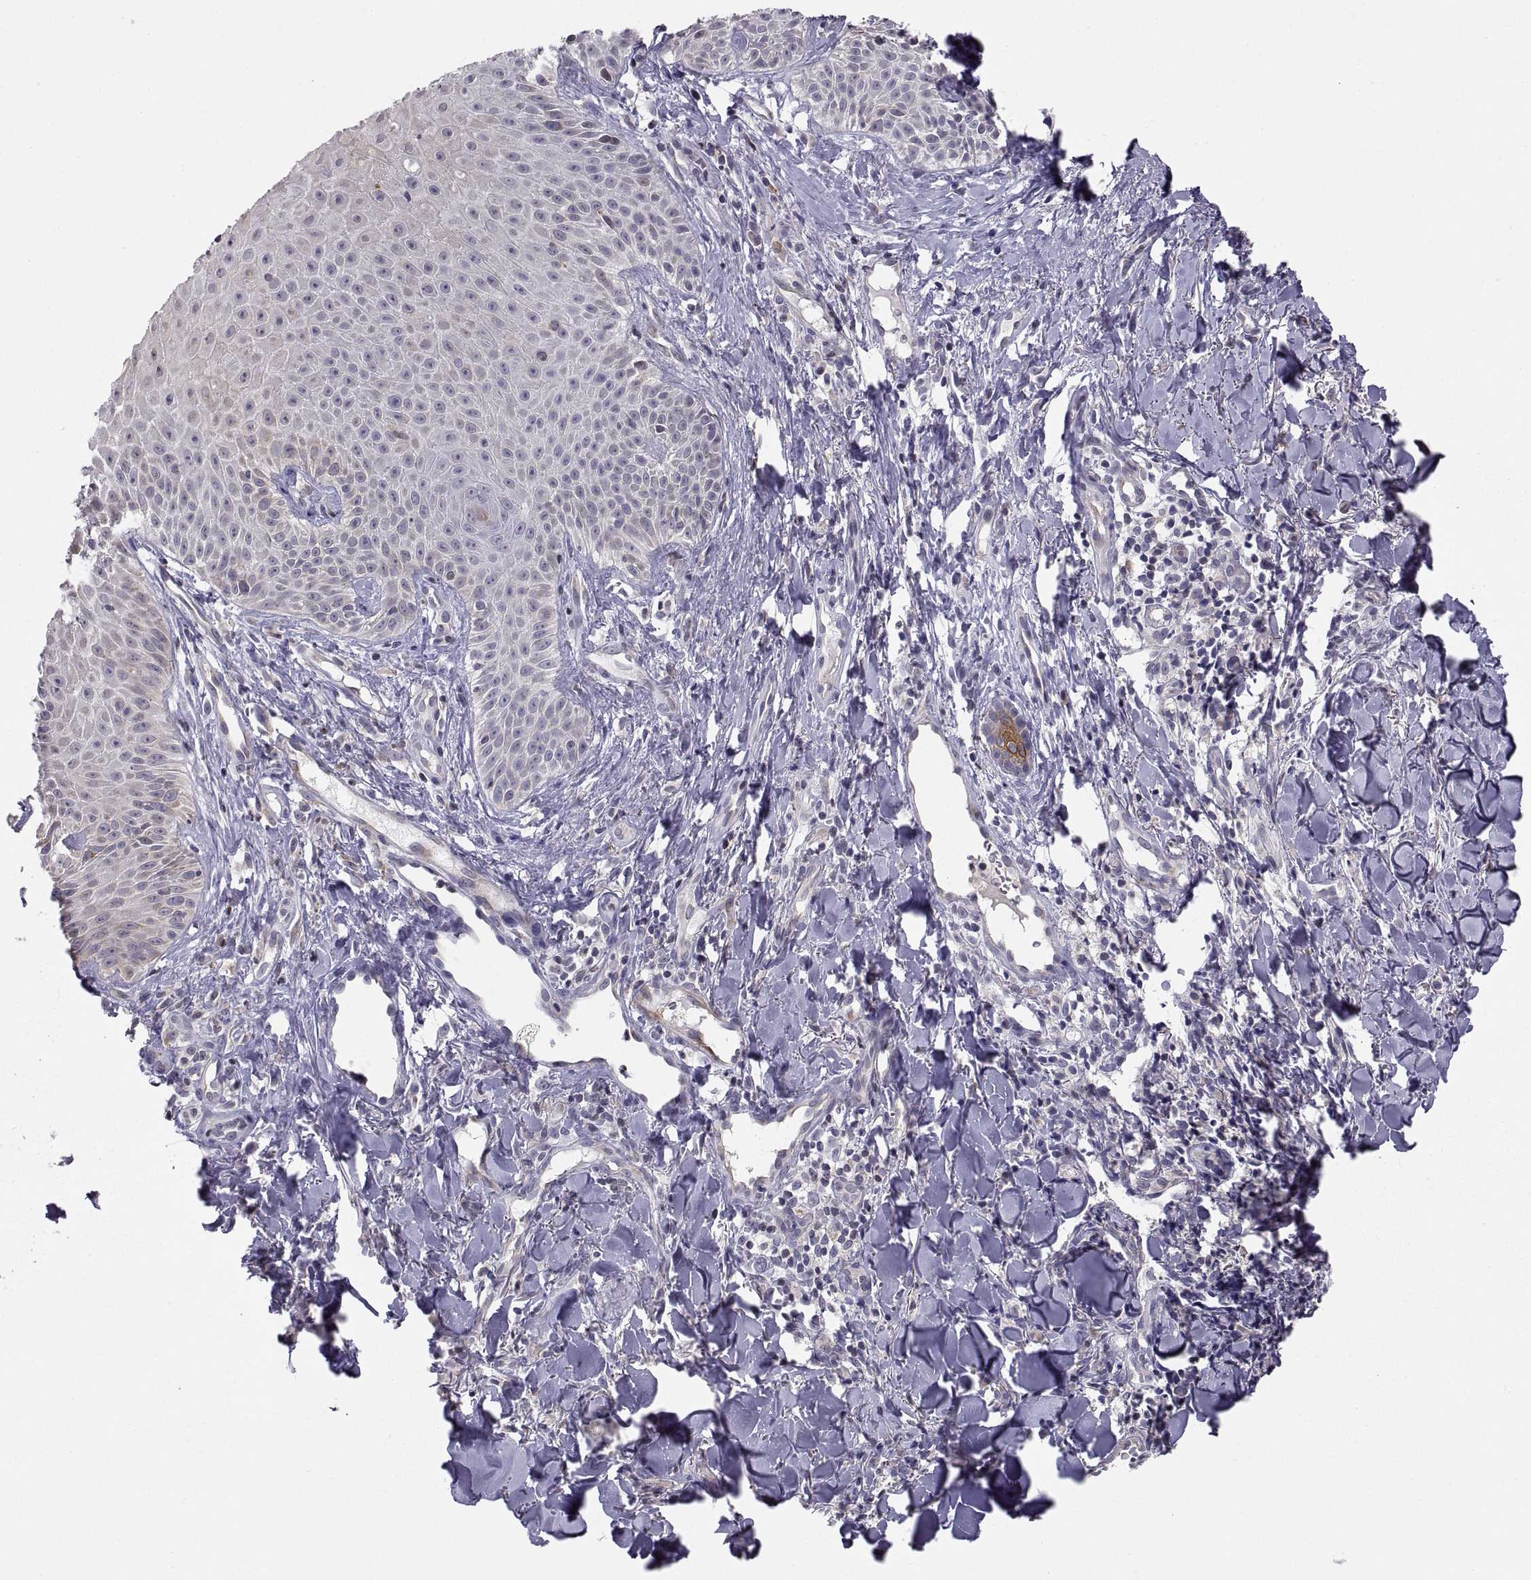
{"staining": {"intensity": "moderate", "quantity": "25%-75%", "location": "cytoplasmic/membranous"}, "tissue": "melanoma", "cell_type": "Tumor cells", "image_type": "cancer", "snomed": [{"axis": "morphology", "description": "Malignant melanoma, NOS"}, {"axis": "topography", "description": "Skin"}], "caption": "This histopathology image reveals immunohistochemistry staining of human melanoma, with medium moderate cytoplasmic/membranous expression in approximately 25%-75% of tumor cells.", "gene": "ERO1A", "patient": {"sex": "male", "age": 67}}